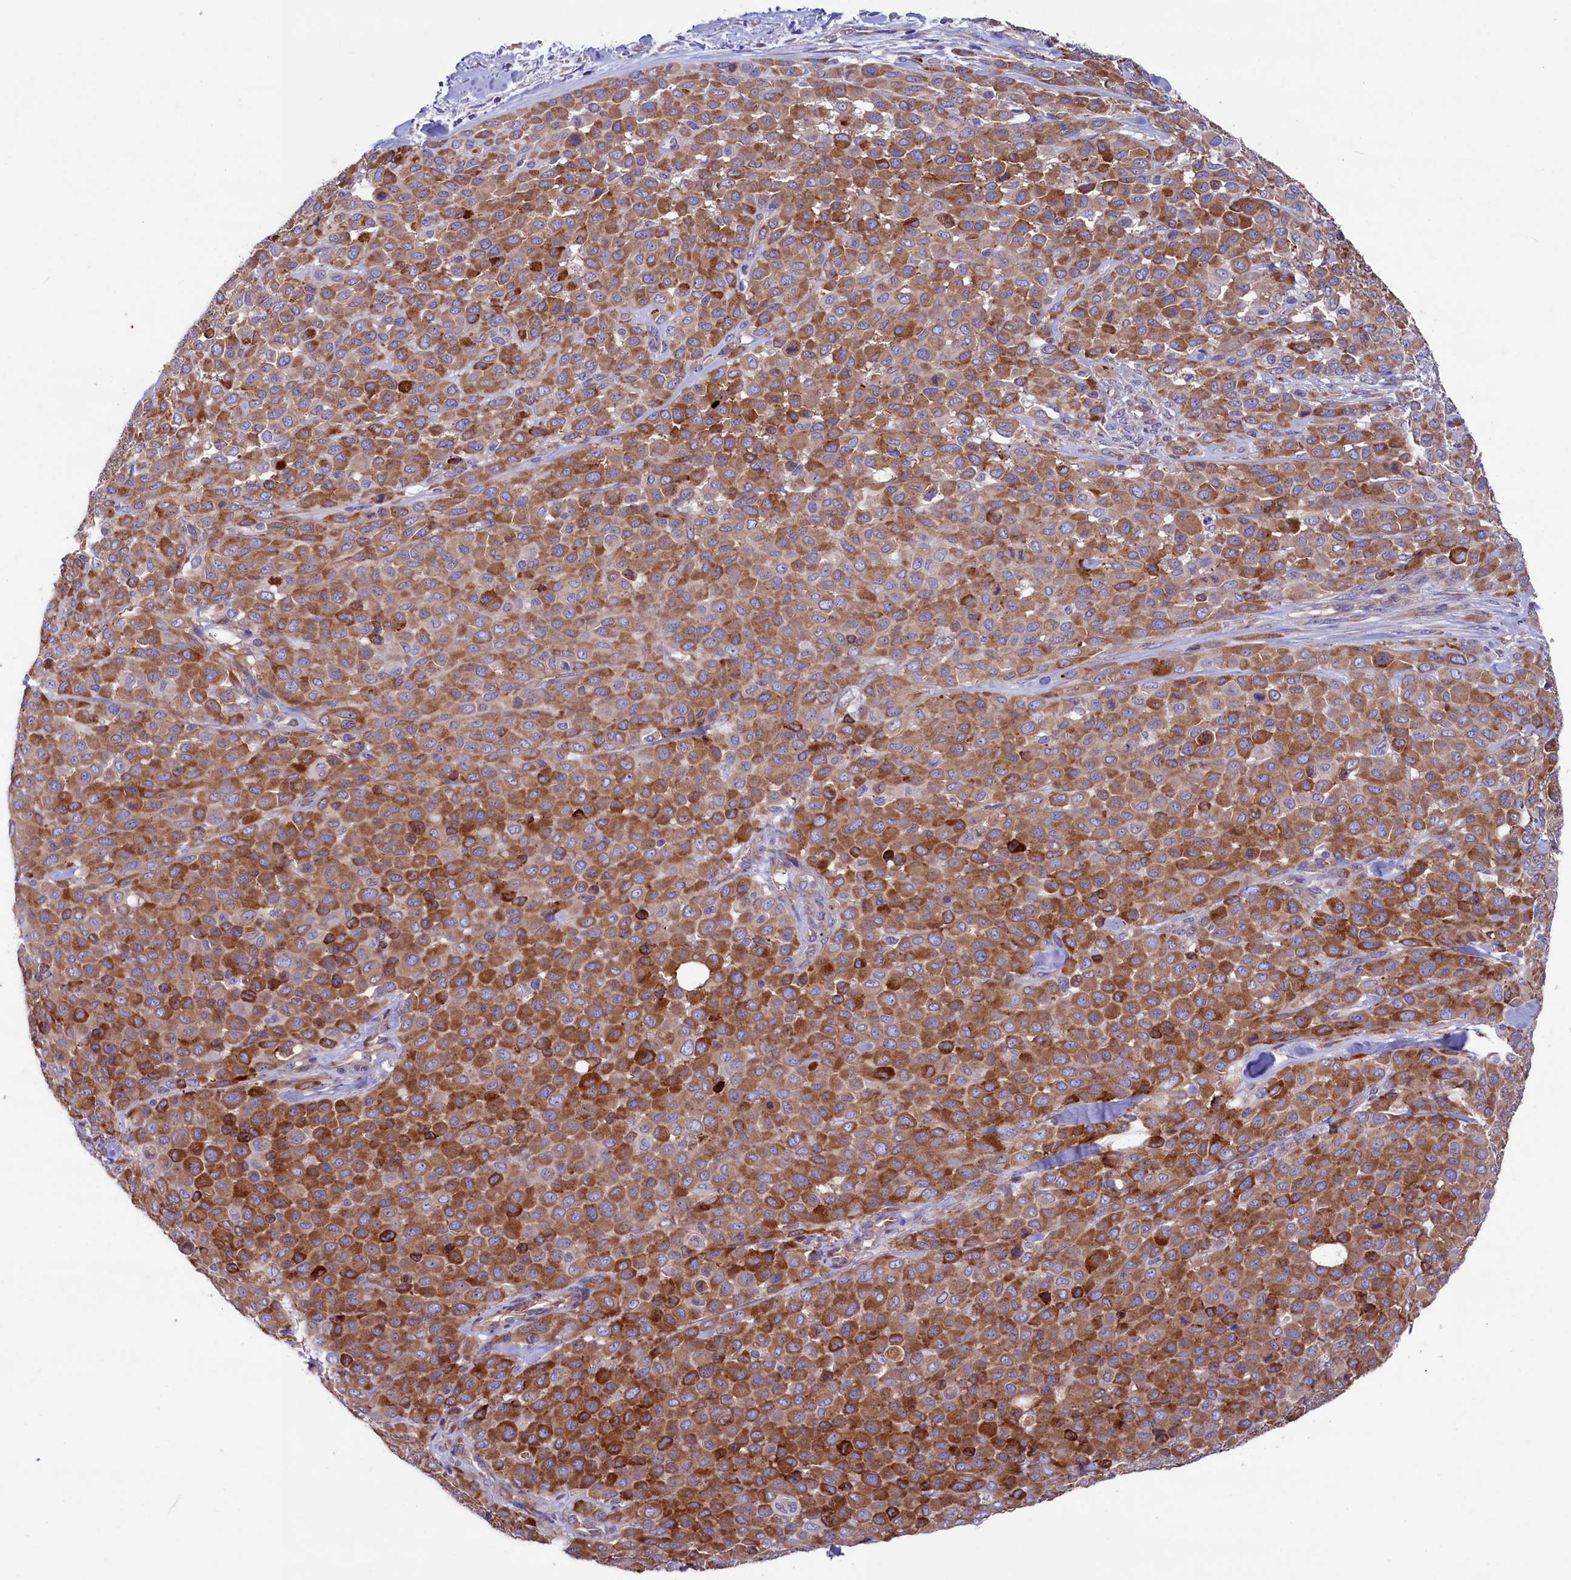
{"staining": {"intensity": "moderate", "quantity": ">75%", "location": "cytoplasmic/membranous"}, "tissue": "melanoma", "cell_type": "Tumor cells", "image_type": "cancer", "snomed": [{"axis": "morphology", "description": "Malignant melanoma, Metastatic site"}, {"axis": "topography", "description": "Skin"}], "caption": "A brown stain shows moderate cytoplasmic/membranous positivity of a protein in human melanoma tumor cells.", "gene": "GPR108", "patient": {"sex": "female", "age": 81}}